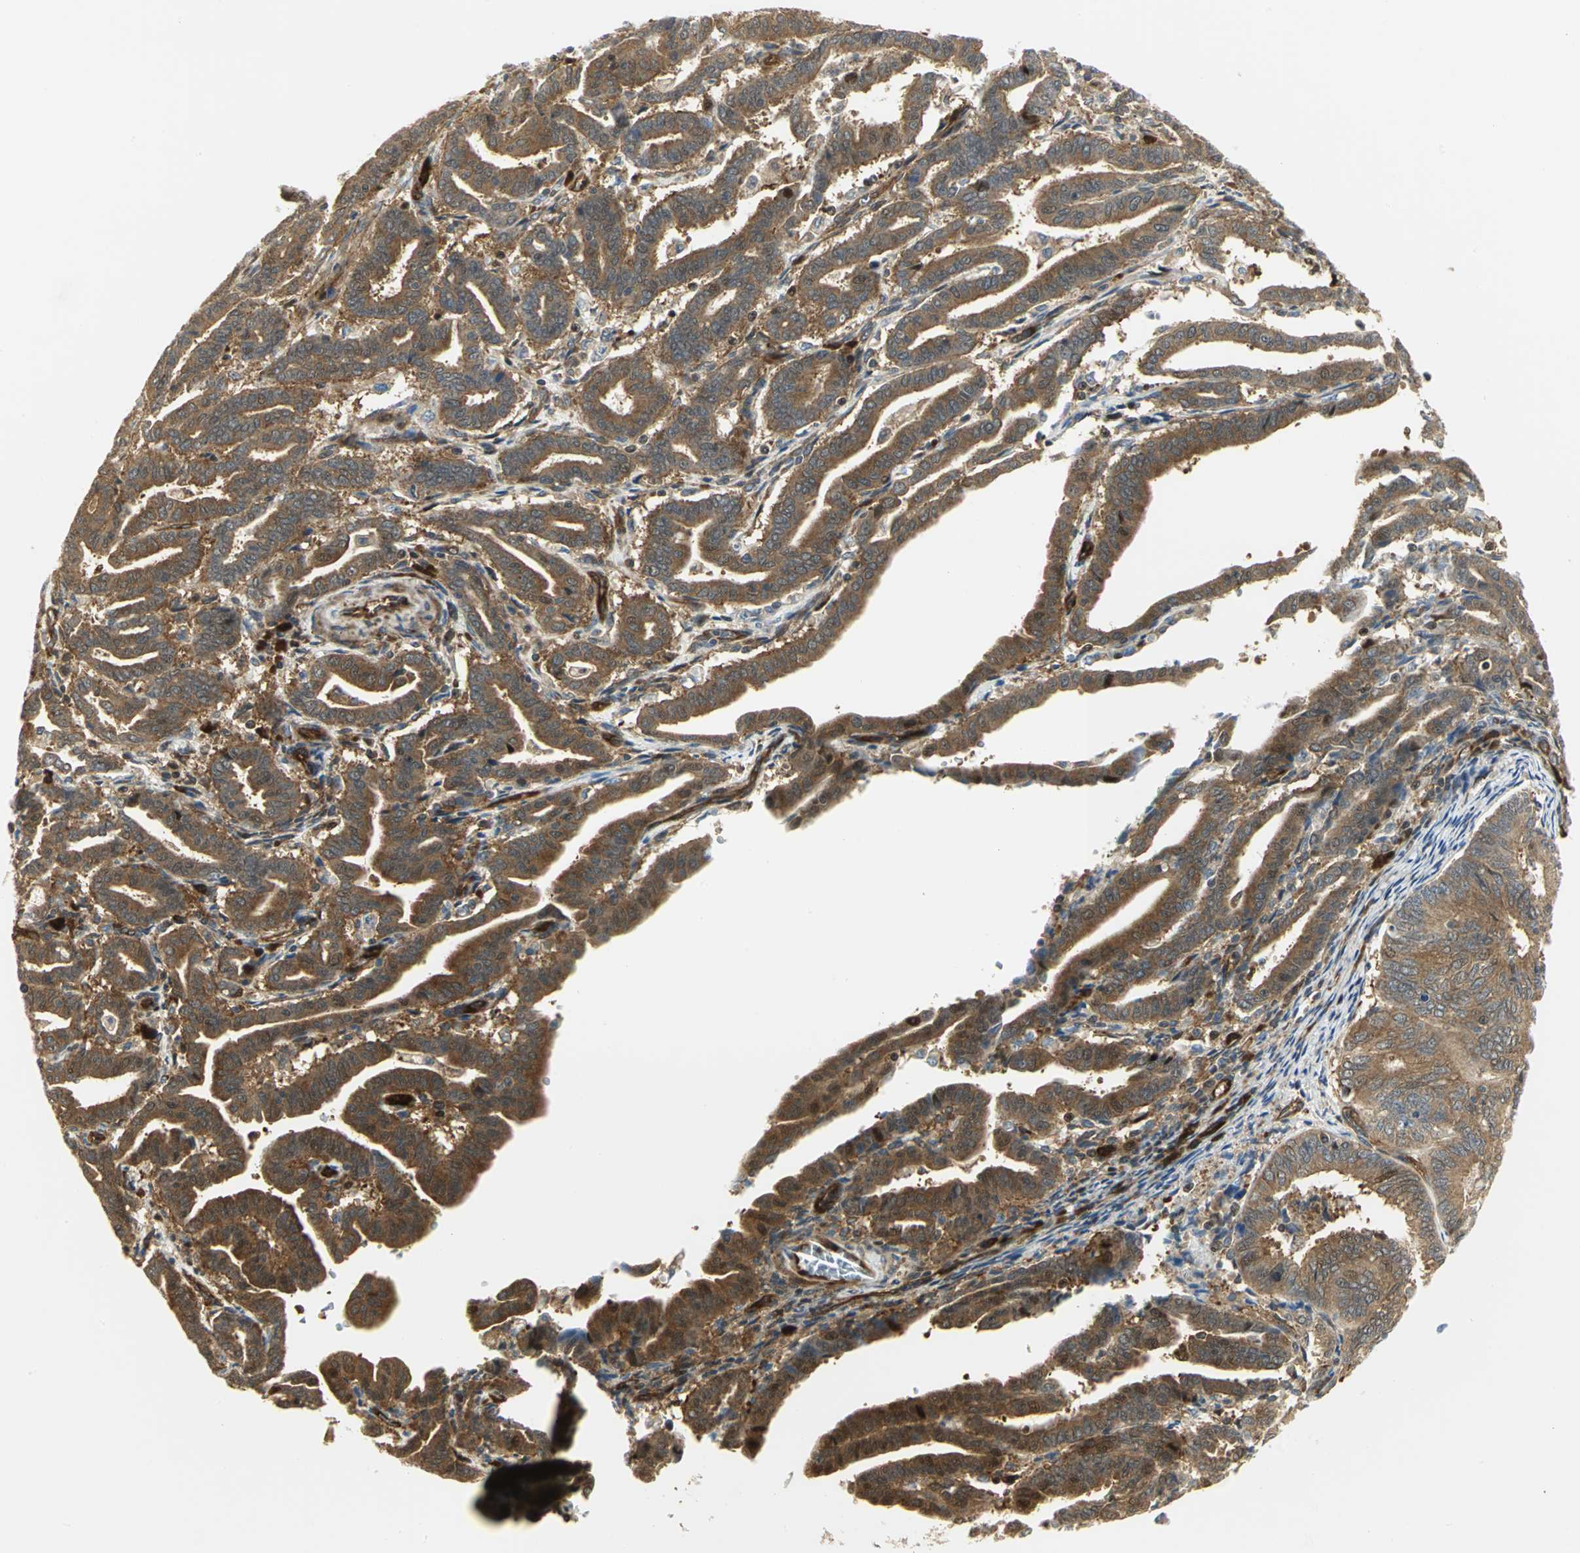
{"staining": {"intensity": "moderate", "quantity": ">75%", "location": "cytoplasmic/membranous"}, "tissue": "endometrial cancer", "cell_type": "Tumor cells", "image_type": "cancer", "snomed": [{"axis": "morphology", "description": "Adenocarcinoma, NOS"}, {"axis": "topography", "description": "Uterus"}], "caption": "Protein analysis of endometrial adenocarcinoma tissue demonstrates moderate cytoplasmic/membranous positivity in approximately >75% of tumor cells.", "gene": "EEA1", "patient": {"sex": "female", "age": 83}}